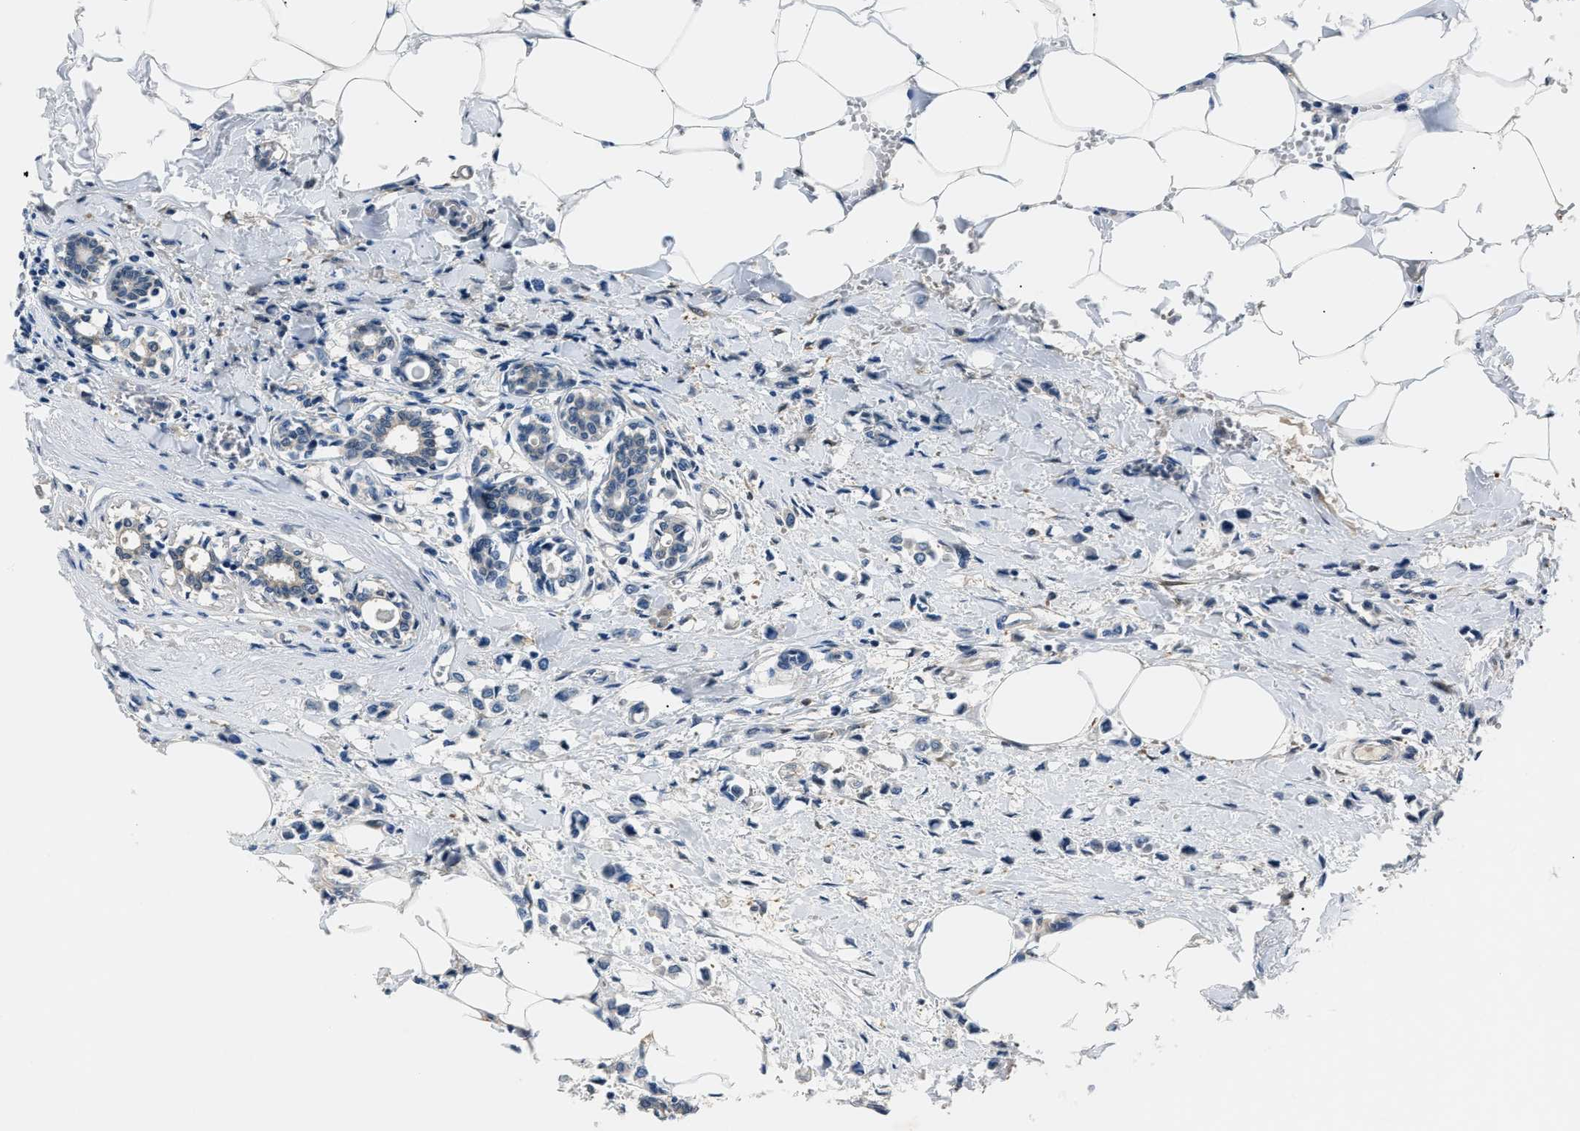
{"staining": {"intensity": "negative", "quantity": "none", "location": "none"}, "tissue": "breast cancer", "cell_type": "Tumor cells", "image_type": "cancer", "snomed": [{"axis": "morphology", "description": "Lobular carcinoma"}, {"axis": "topography", "description": "Breast"}], "caption": "Tumor cells are negative for protein expression in human lobular carcinoma (breast).", "gene": "TP53I3", "patient": {"sex": "female", "age": 51}}